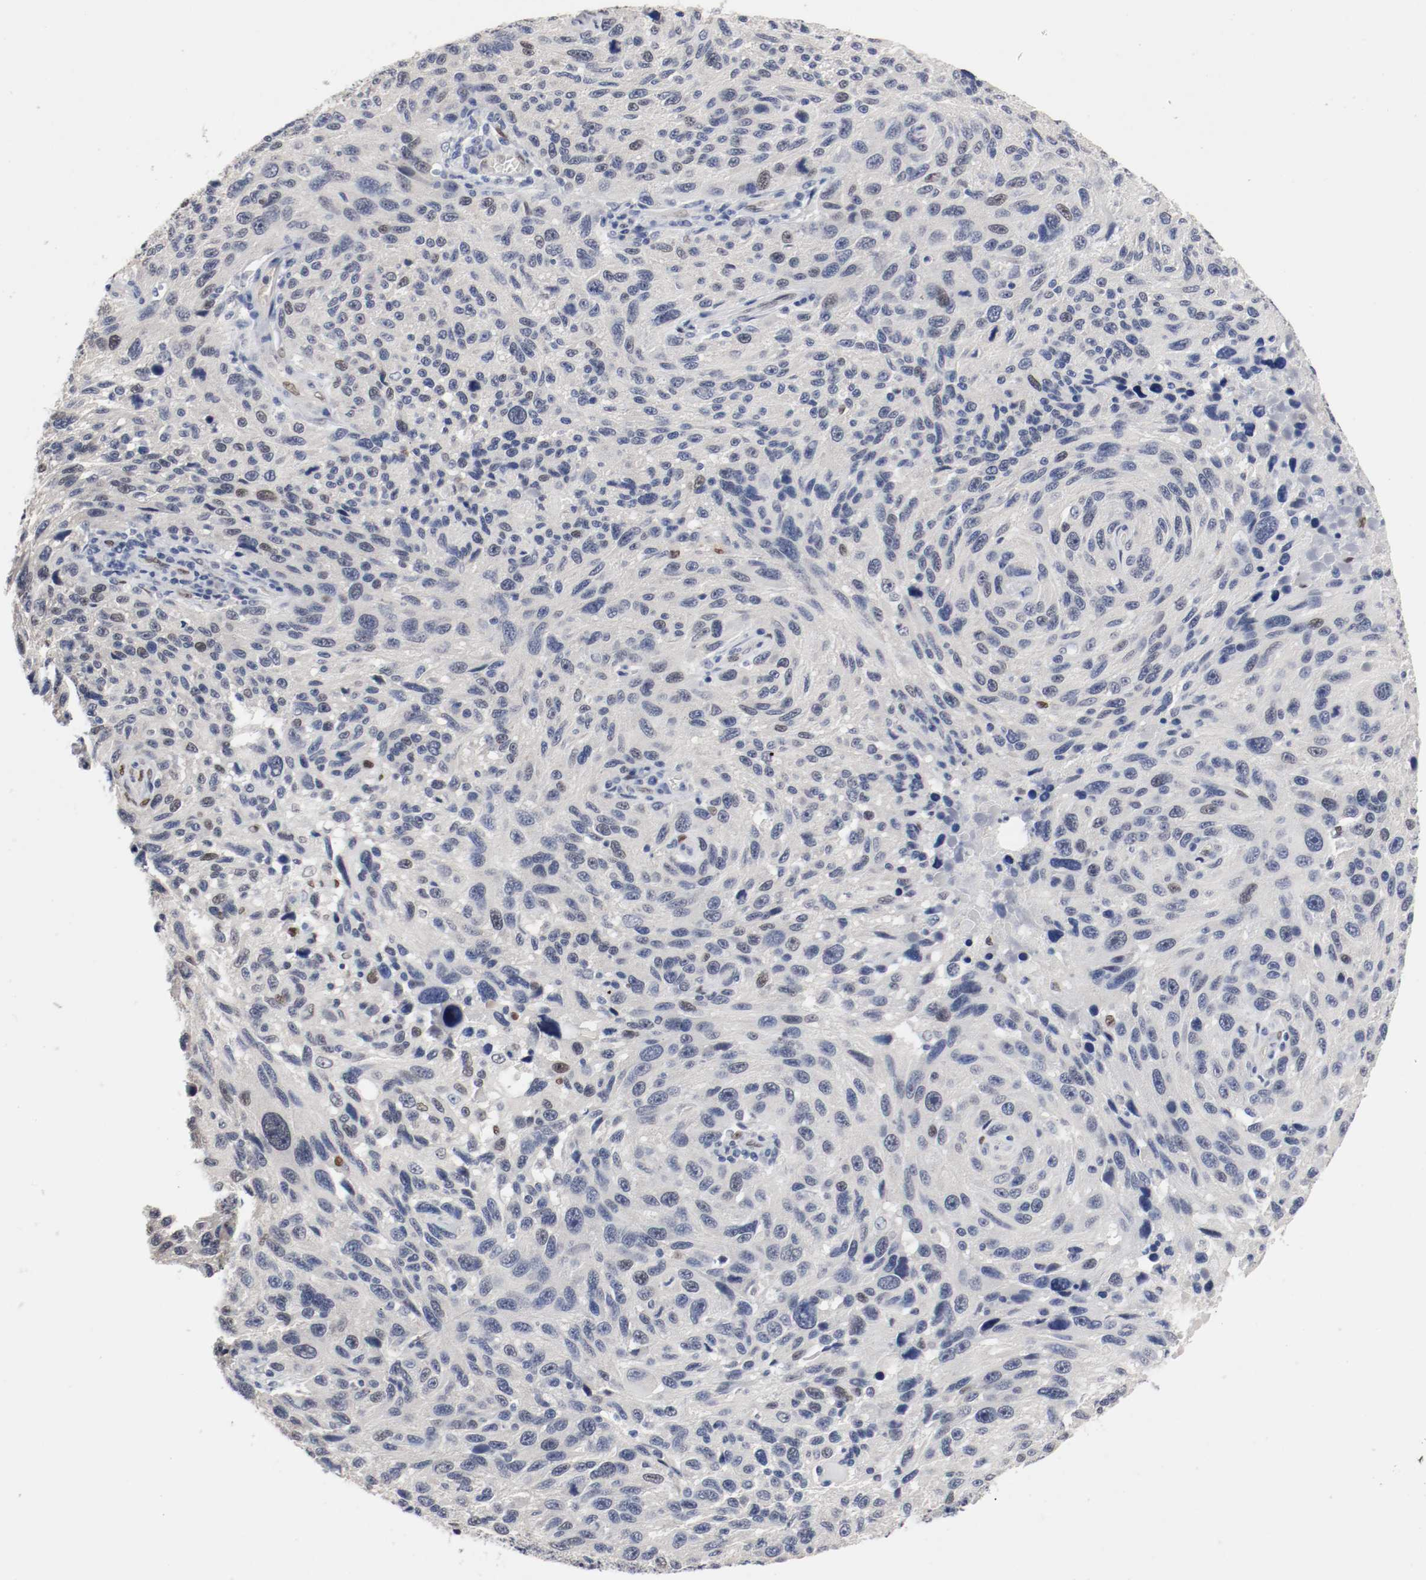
{"staining": {"intensity": "negative", "quantity": "none", "location": "none"}, "tissue": "melanoma", "cell_type": "Tumor cells", "image_type": "cancer", "snomed": [{"axis": "morphology", "description": "Malignant melanoma, NOS"}, {"axis": "topography", "description": "Skin"}], "caption": "This is a image of immunohistochemistry (IHC) staining of melanoma, which shows no expression in tumor cells.", "gene": "FOSL2", "patient": {"sex": "male", "age": 53}}